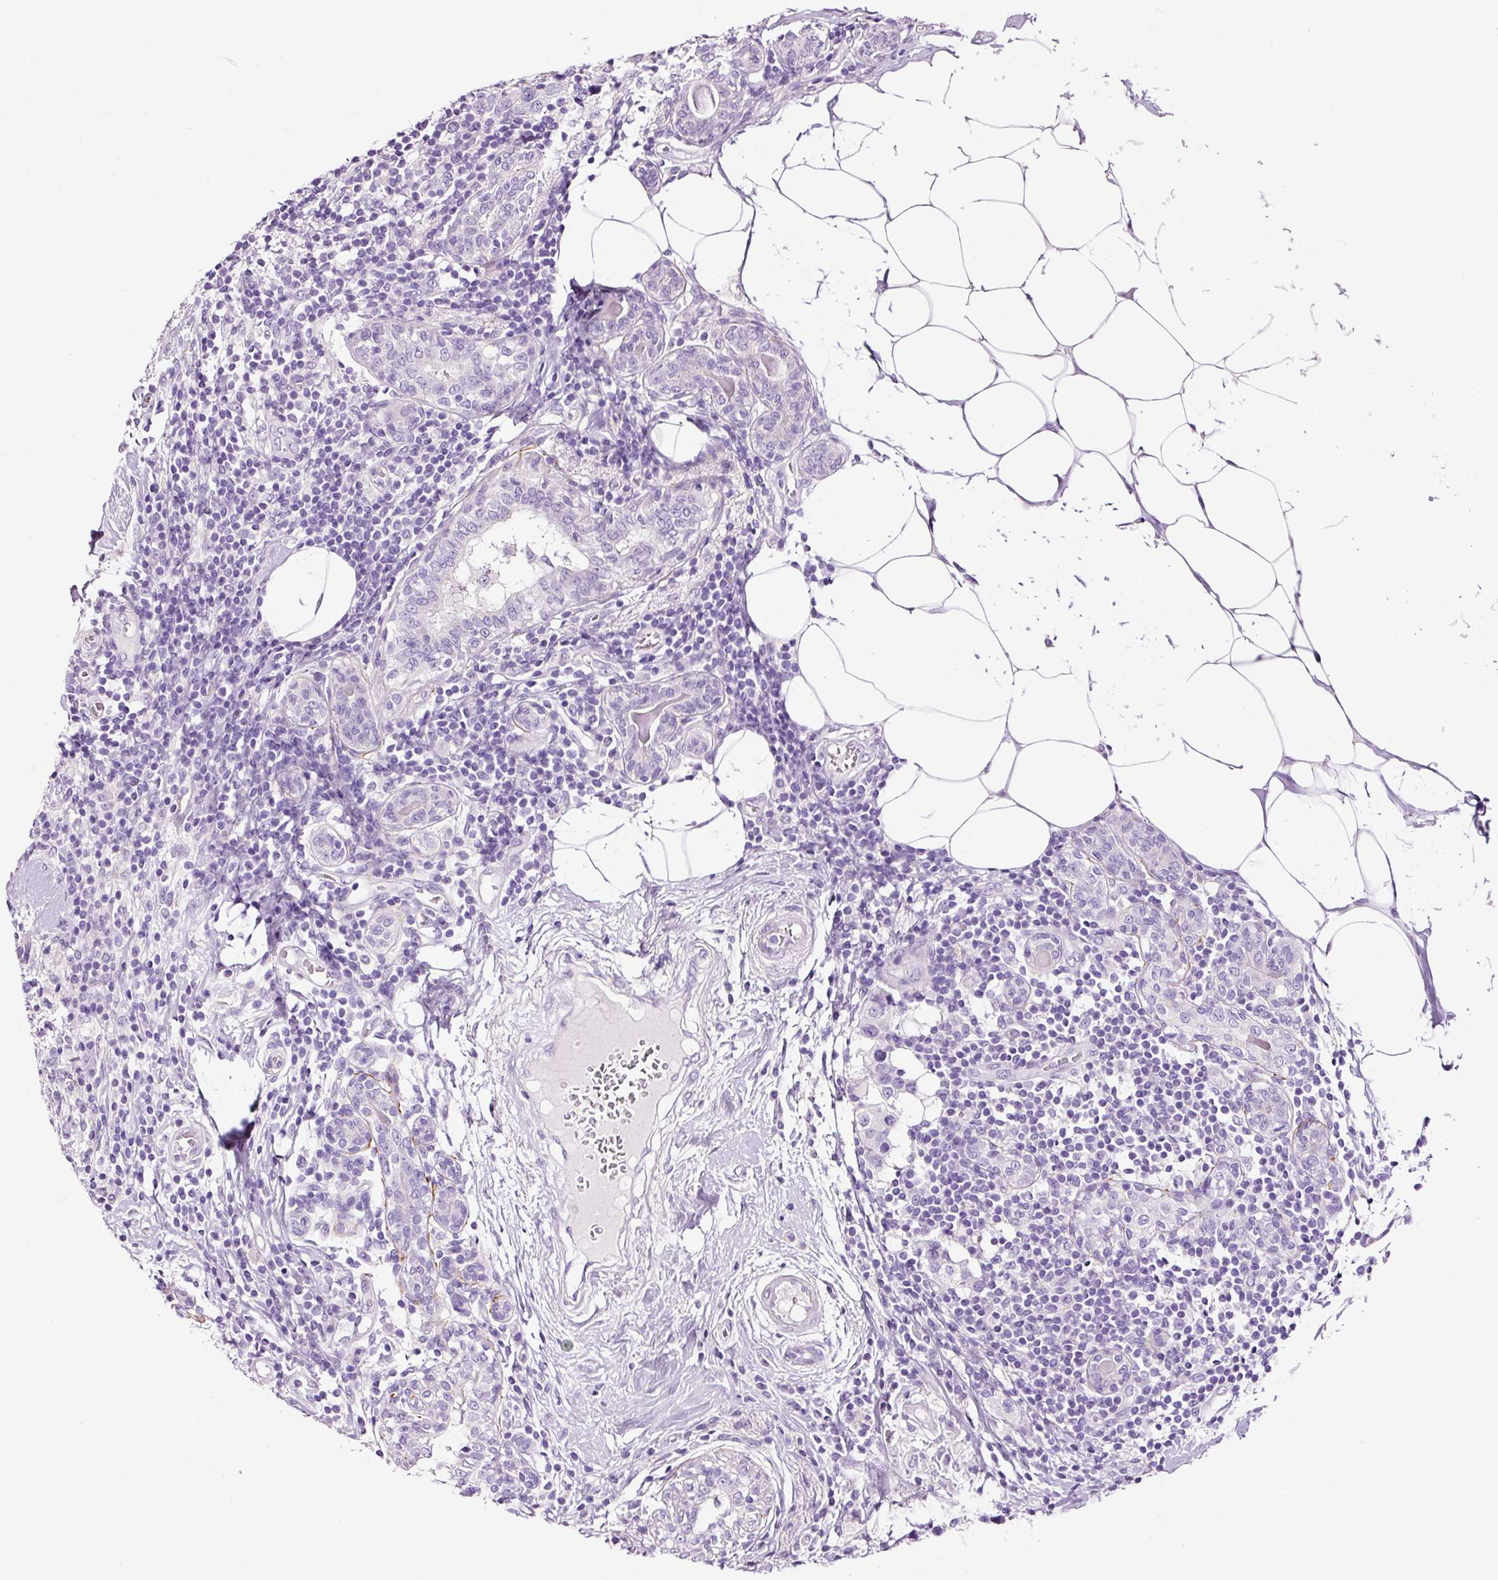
{"staining": {"intensity": "negative", "quantity": "none", "location": "none"}, "tissue": "breast cancer", "cell_type": "Tumor cells", "image_type": "cancer", "snomed": [{"axis": "morphology", "description": "Lobular carcinoma"}, {"axis": "topography", "description": "Breast"}], "caption": "Image shows no protein expression in tumor cells of lobular carcinoma (breast) tissue.", "gene": "PAM", "patient": {"sex": "female", "age": 59}}